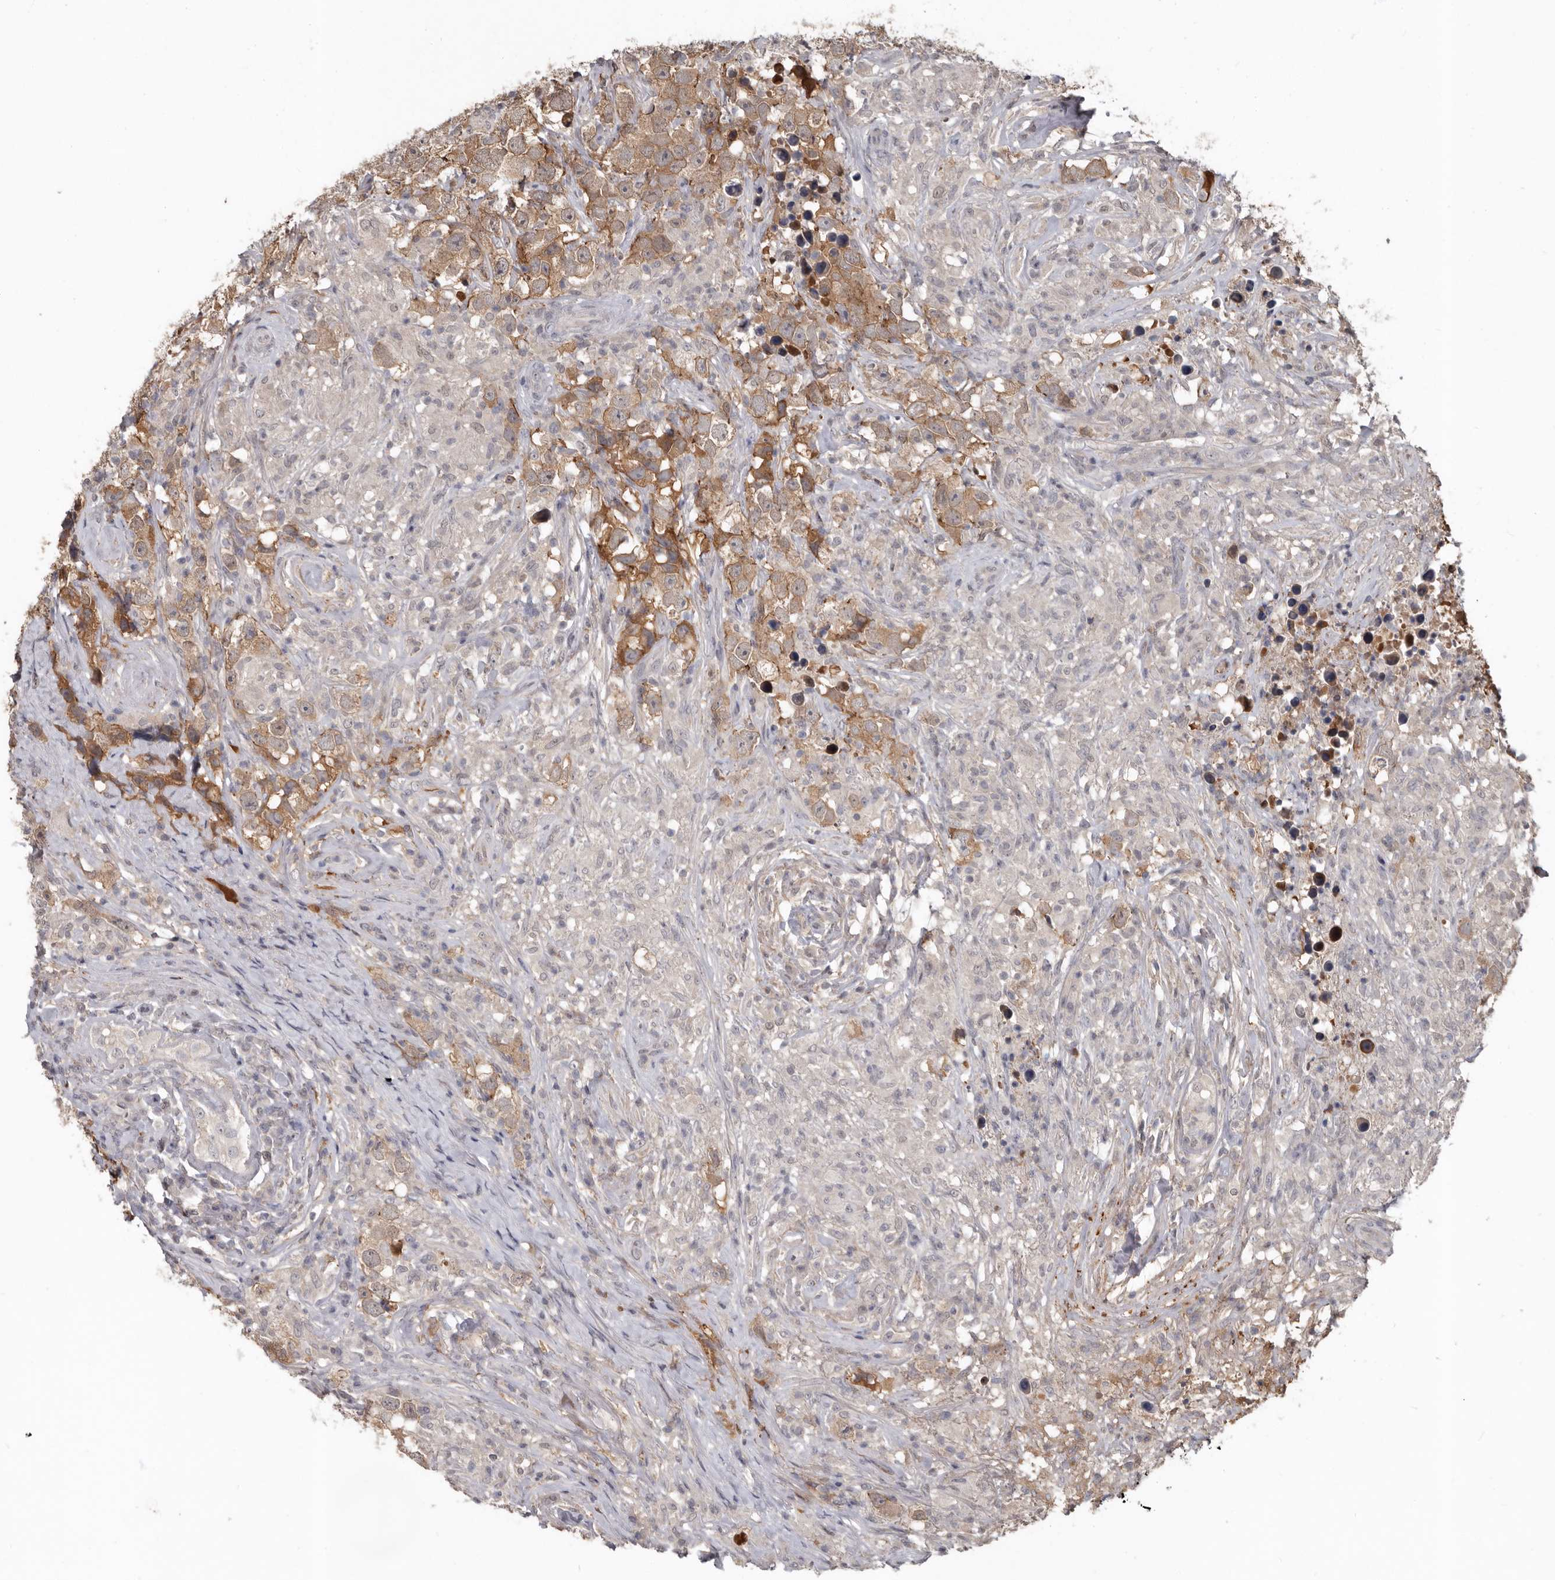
{"staining": {"intensity": "moderate", "quantity": ">75%", "location": "cytoplasmic/membranous"}, "tissue": "testis cancer", "cell_type": "Tumor cells", "image_type": "cancer", "snomed": [{"axis": "morphology", "description": "Seminoma, NOS"}, {"axis": "topography", "description": "Testis"}], "caption": "IHC (DAB) staining of testis seminoma demonstrates moderate cytoplasmic/membranous protein expression in approximately >75% of tumor cells. (brown staining indicates protein expression, while blue staining denotes nuclei).", "gene": "LRGUK", "patient": {"sex": "male", "age": 49}}